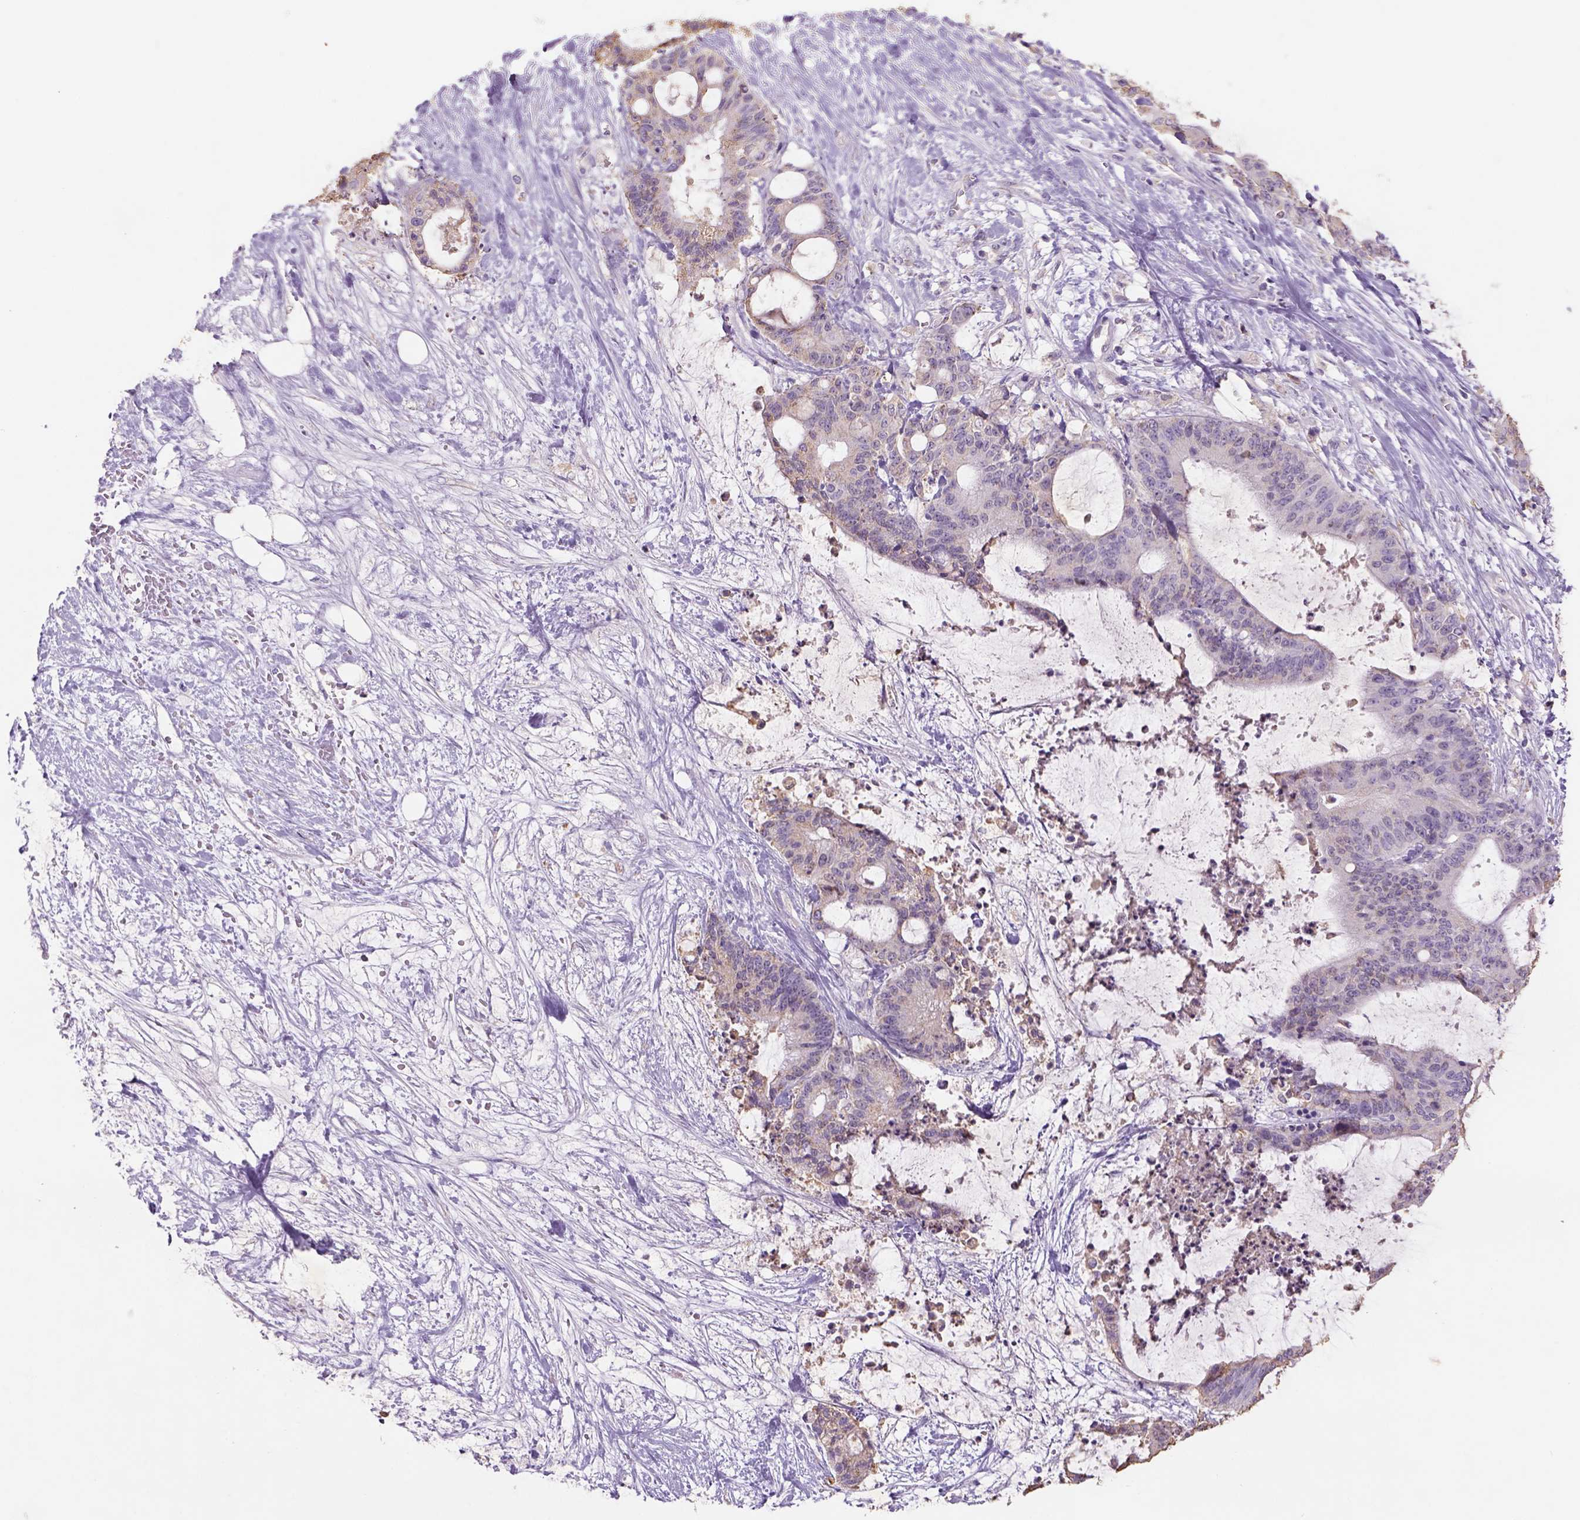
{"staining": {"intensity": "weak", "quantity": "25%-75%", "location": "cytoplasmic/membranous"}, "tissue": "liver cancer", "cell_type": "Tumor cells", "image_type": "cancer", "snomed": [{"axis": "morphology", "description": "Cholangiocarcinoma"}, {"axis": "topography", "description": "Liver"}], "caption": "A histopathology image of human liver cancer (cholangiocarcinoma) stained for a protein reveals weak cytoplasmic/membranous brown staining in tumor cells.", "gene": "NAALAD2", "patient": {"sex": "female", "age": 73}}